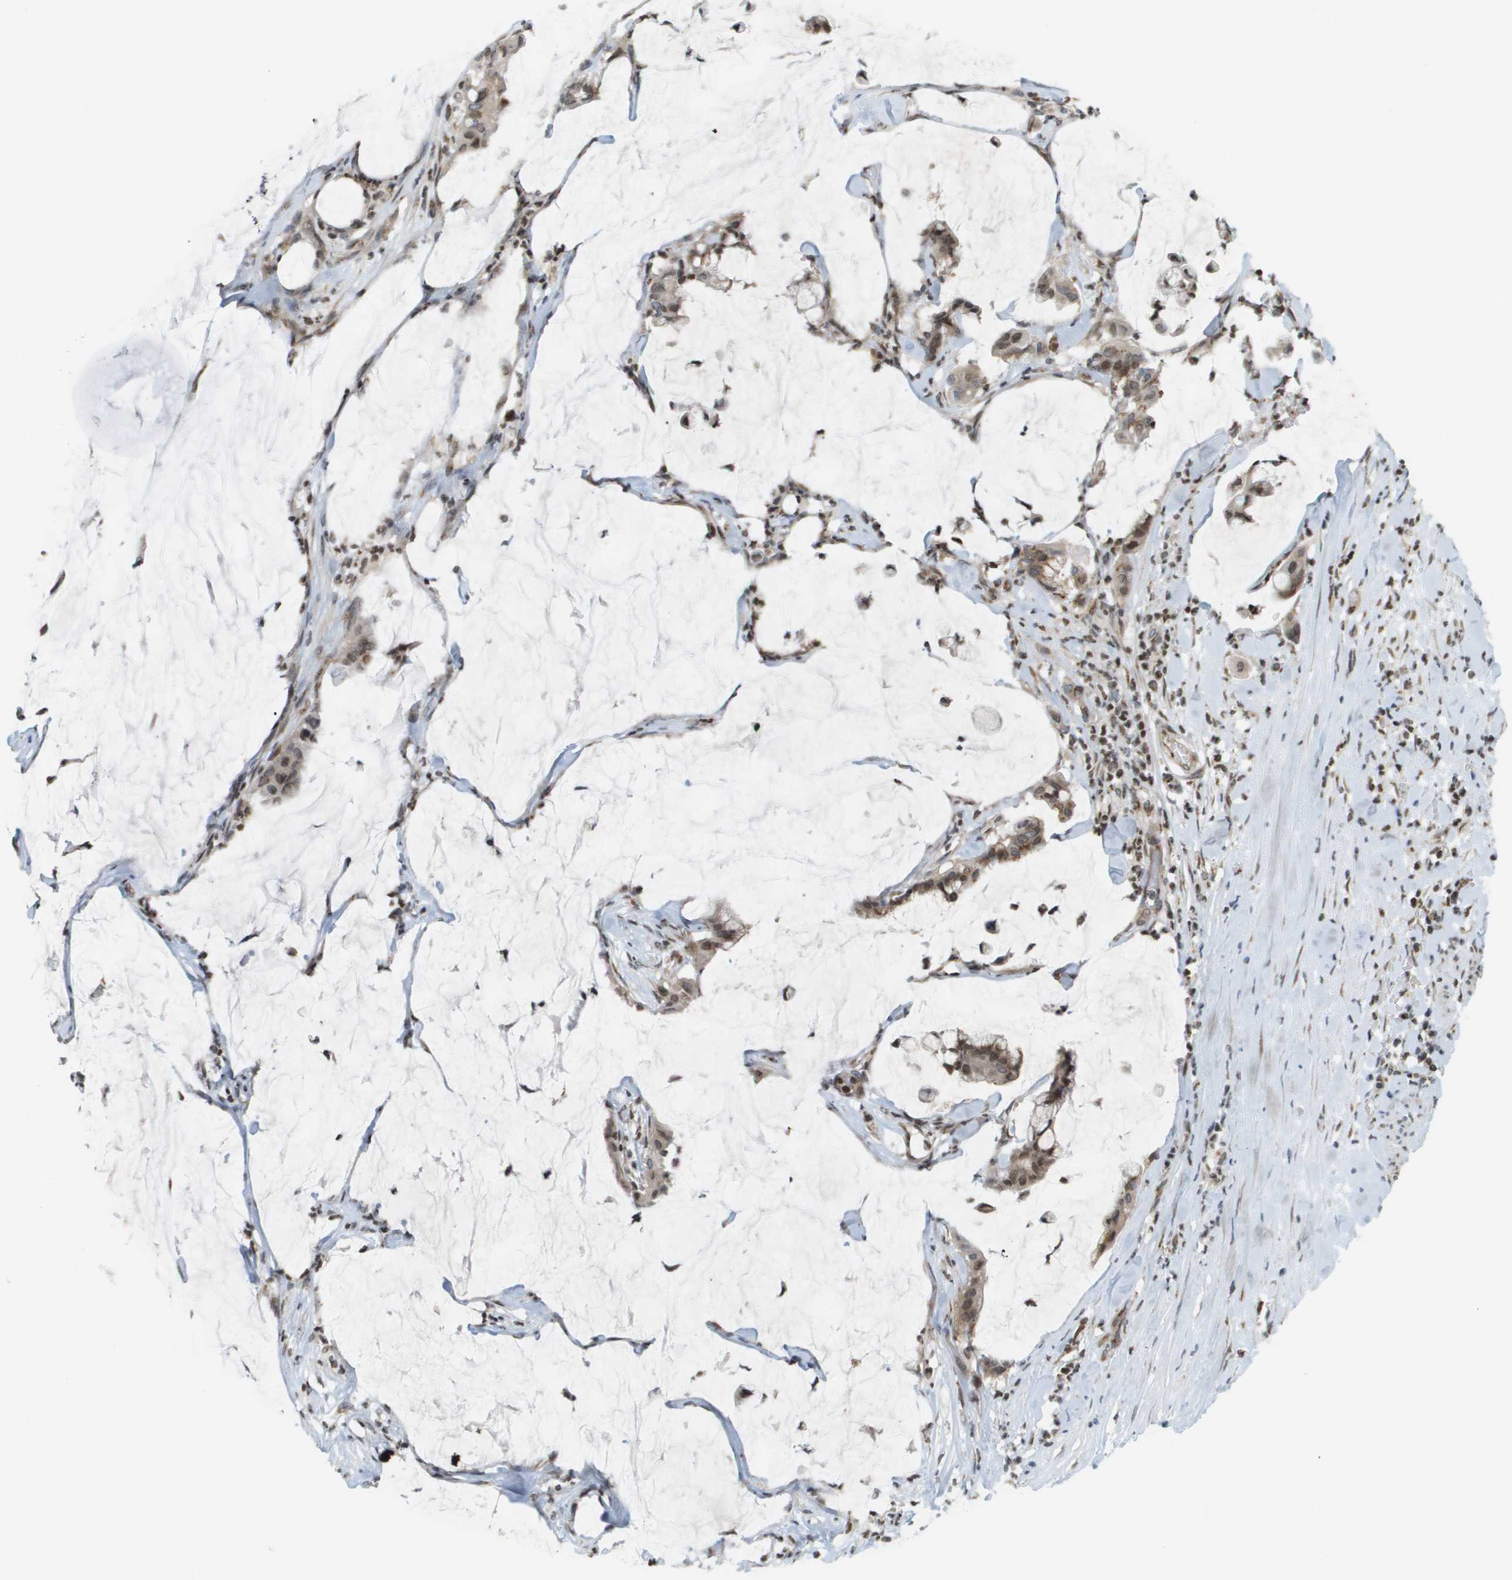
{"staining": {"intensity": "moderate", "quantity": ">75%", "location": "cytoplasmic/membranous"}, "tissue": "pancreatic cancer", "cell_type": "Tumor cells", "image_type": "cancer", "snomed": [{"axis": "morphology", "description": "Adenocarcinoma, NOS"}, {"axis": "topography", "description": "Pancreas"}], "caption": "Protein analysis of pancreatic adenocarcinoma tissue reveals moderate cytoplasmic/membranous staining in about >75% of tumor cells. Ihc stains the protein of interest in brown and the nuclei are stained blue.", "gene": "EVC", "patient": {"sex": "male", "age": 41}}